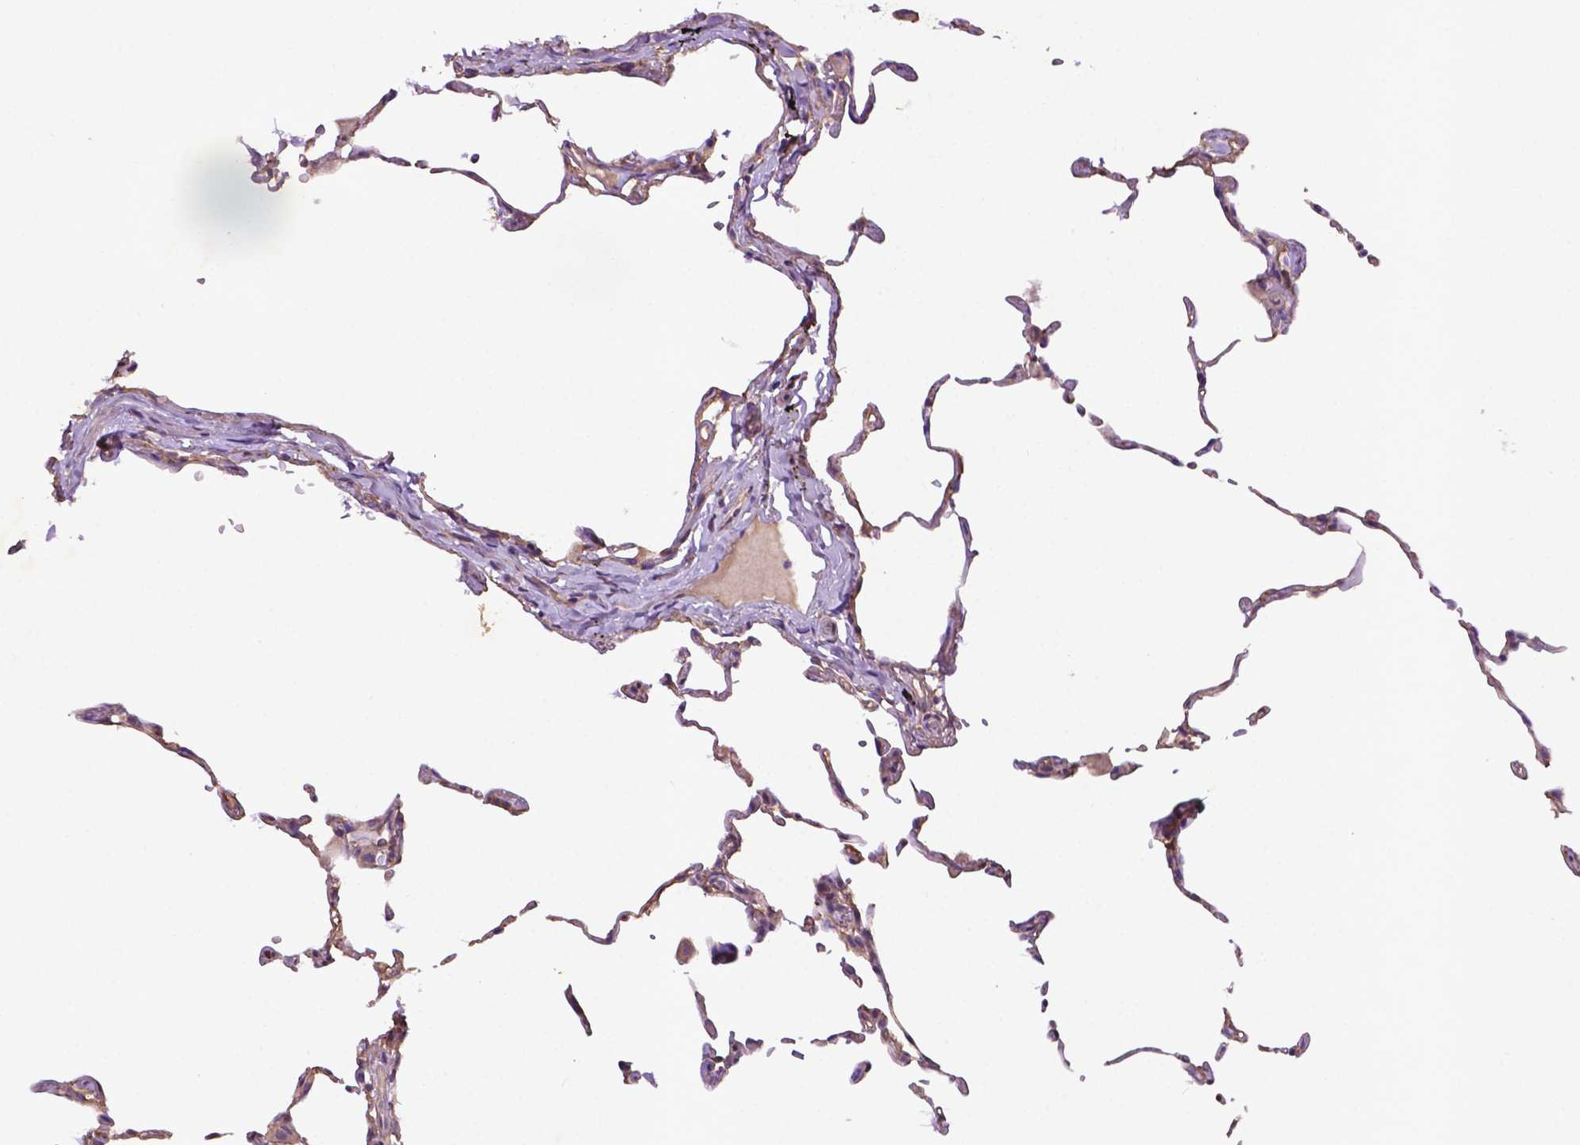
{"staining": {"intensity": "weak", "quantity": "25%-75%", "location": "cytoplasmic/membranous"}, "tissue": "lung", "cell_type": "Alveolar cells", "image_type": "normal", "snomed": [{"axis": "morphology", "description": "Normal tissue, NOS"}, {"axis": "topography", "description": "Lung"}], "caption": "A brown stain highlights weak cytoplasmic/membranous positivity of a protein in alveolar cells of normal human lung. (IHC, brightfield microscopy, high magnification).", "gene": "GDPD5", "patient": {"sex": "female", "age": 57}}